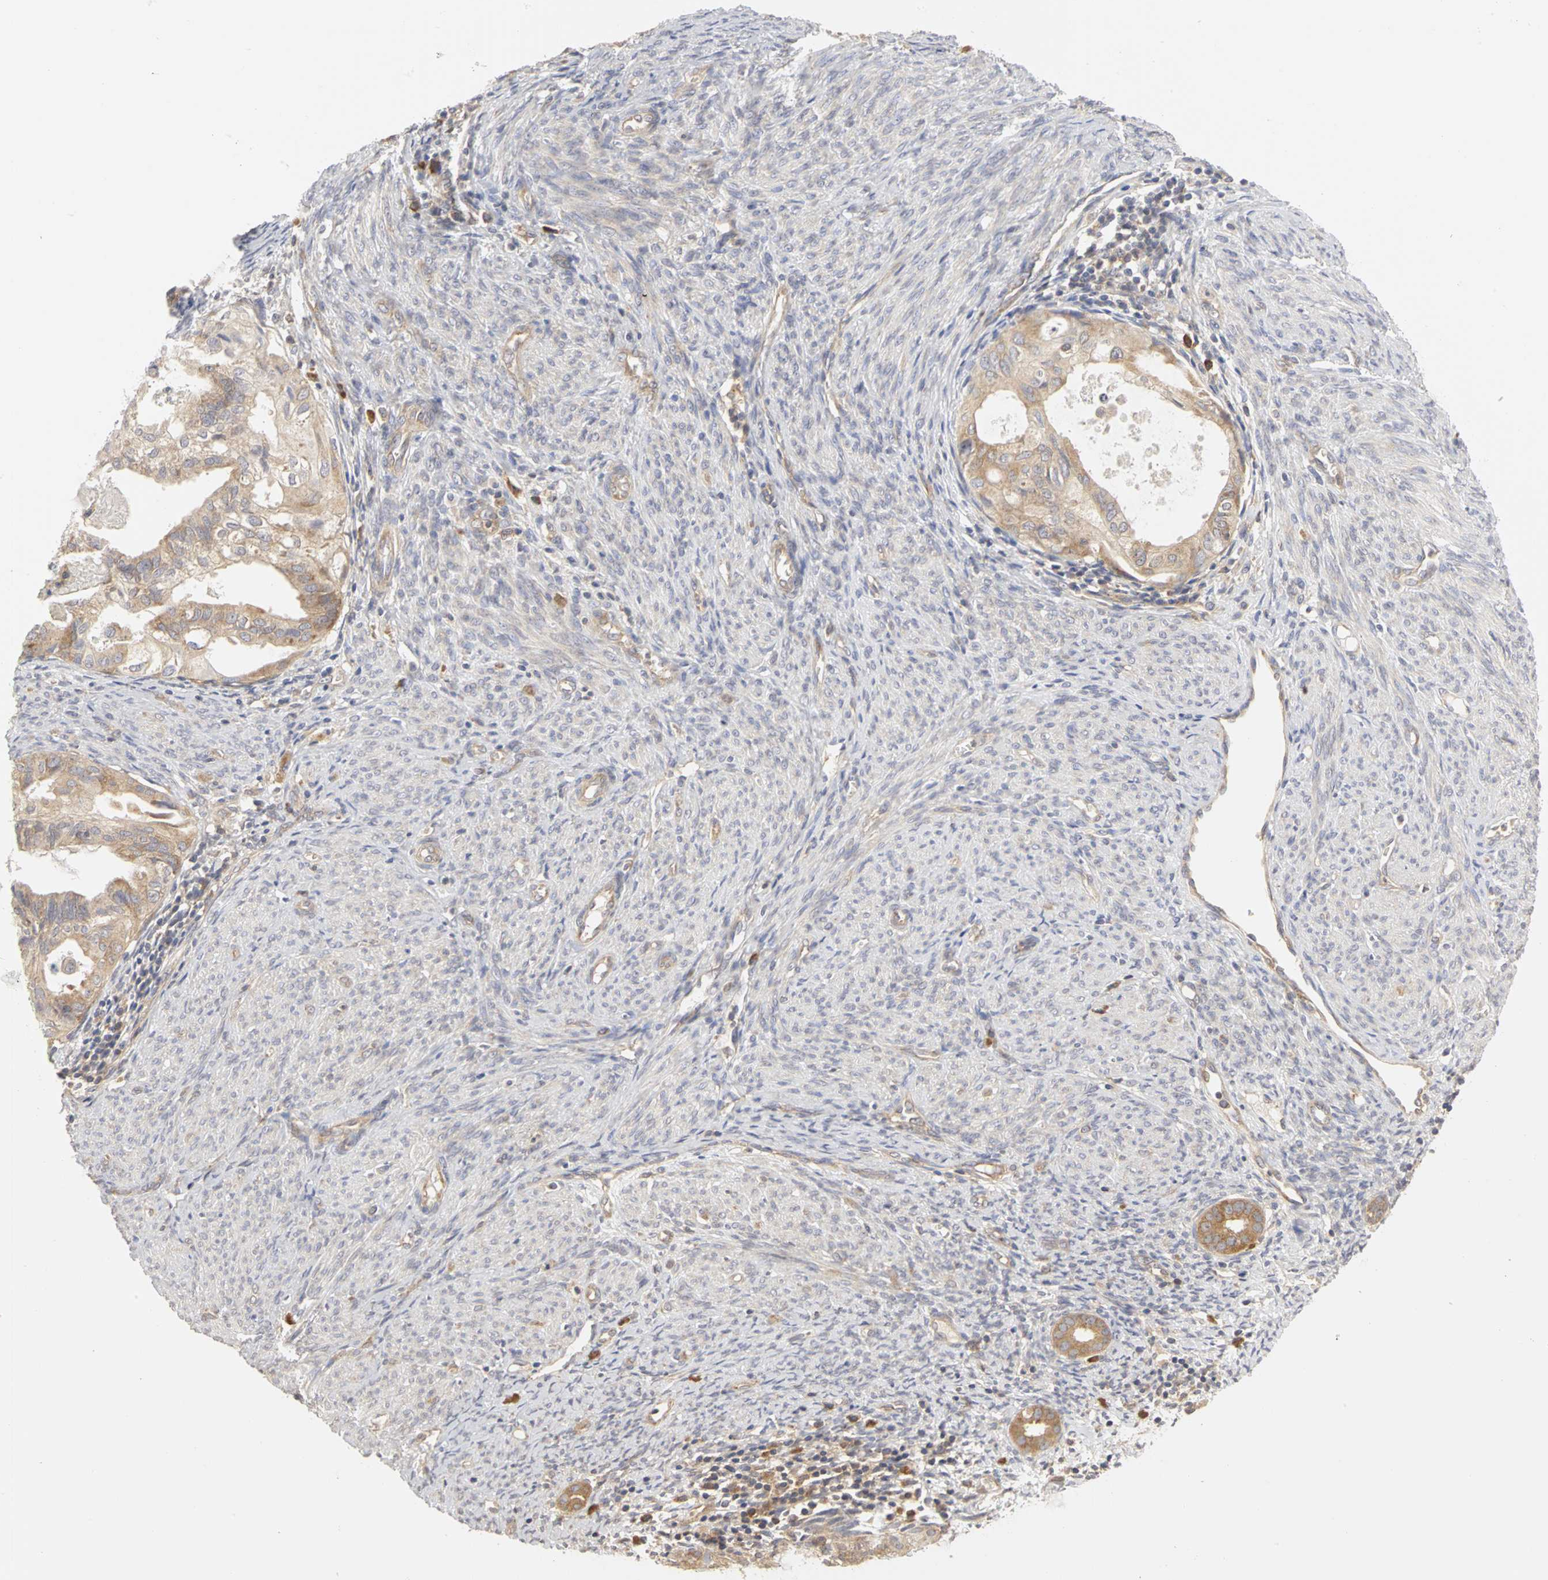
{"staining": {"intensity": "weak", "quantity": ">75%", "location": "cytoplasmic/membranous"}, "tissue": "cervical cancer", "cell_type": "Tumor cells", "image_type": "cancer", "snomed": [{"axis": "morphology", "description": "Normal tissue, NOS"}, {"axis": "morphology", "description": "Adenocarcinoma, NOS"}, {"axis": "topography", "description": "Cervix"}, {"axis": "topography", "description": "Endometrium"}], "caption": "Cervical cancer (adenocarcinoma) stained with immunohistochemistry demonstrates weak cytoplasmic/membranous expression in about >75% of tumor cells. (brown staining indicates protein expression, while blue staining denotes nuclei).", "gene": "IRAK1", "patient": {"sex": "female", "age": 86}}